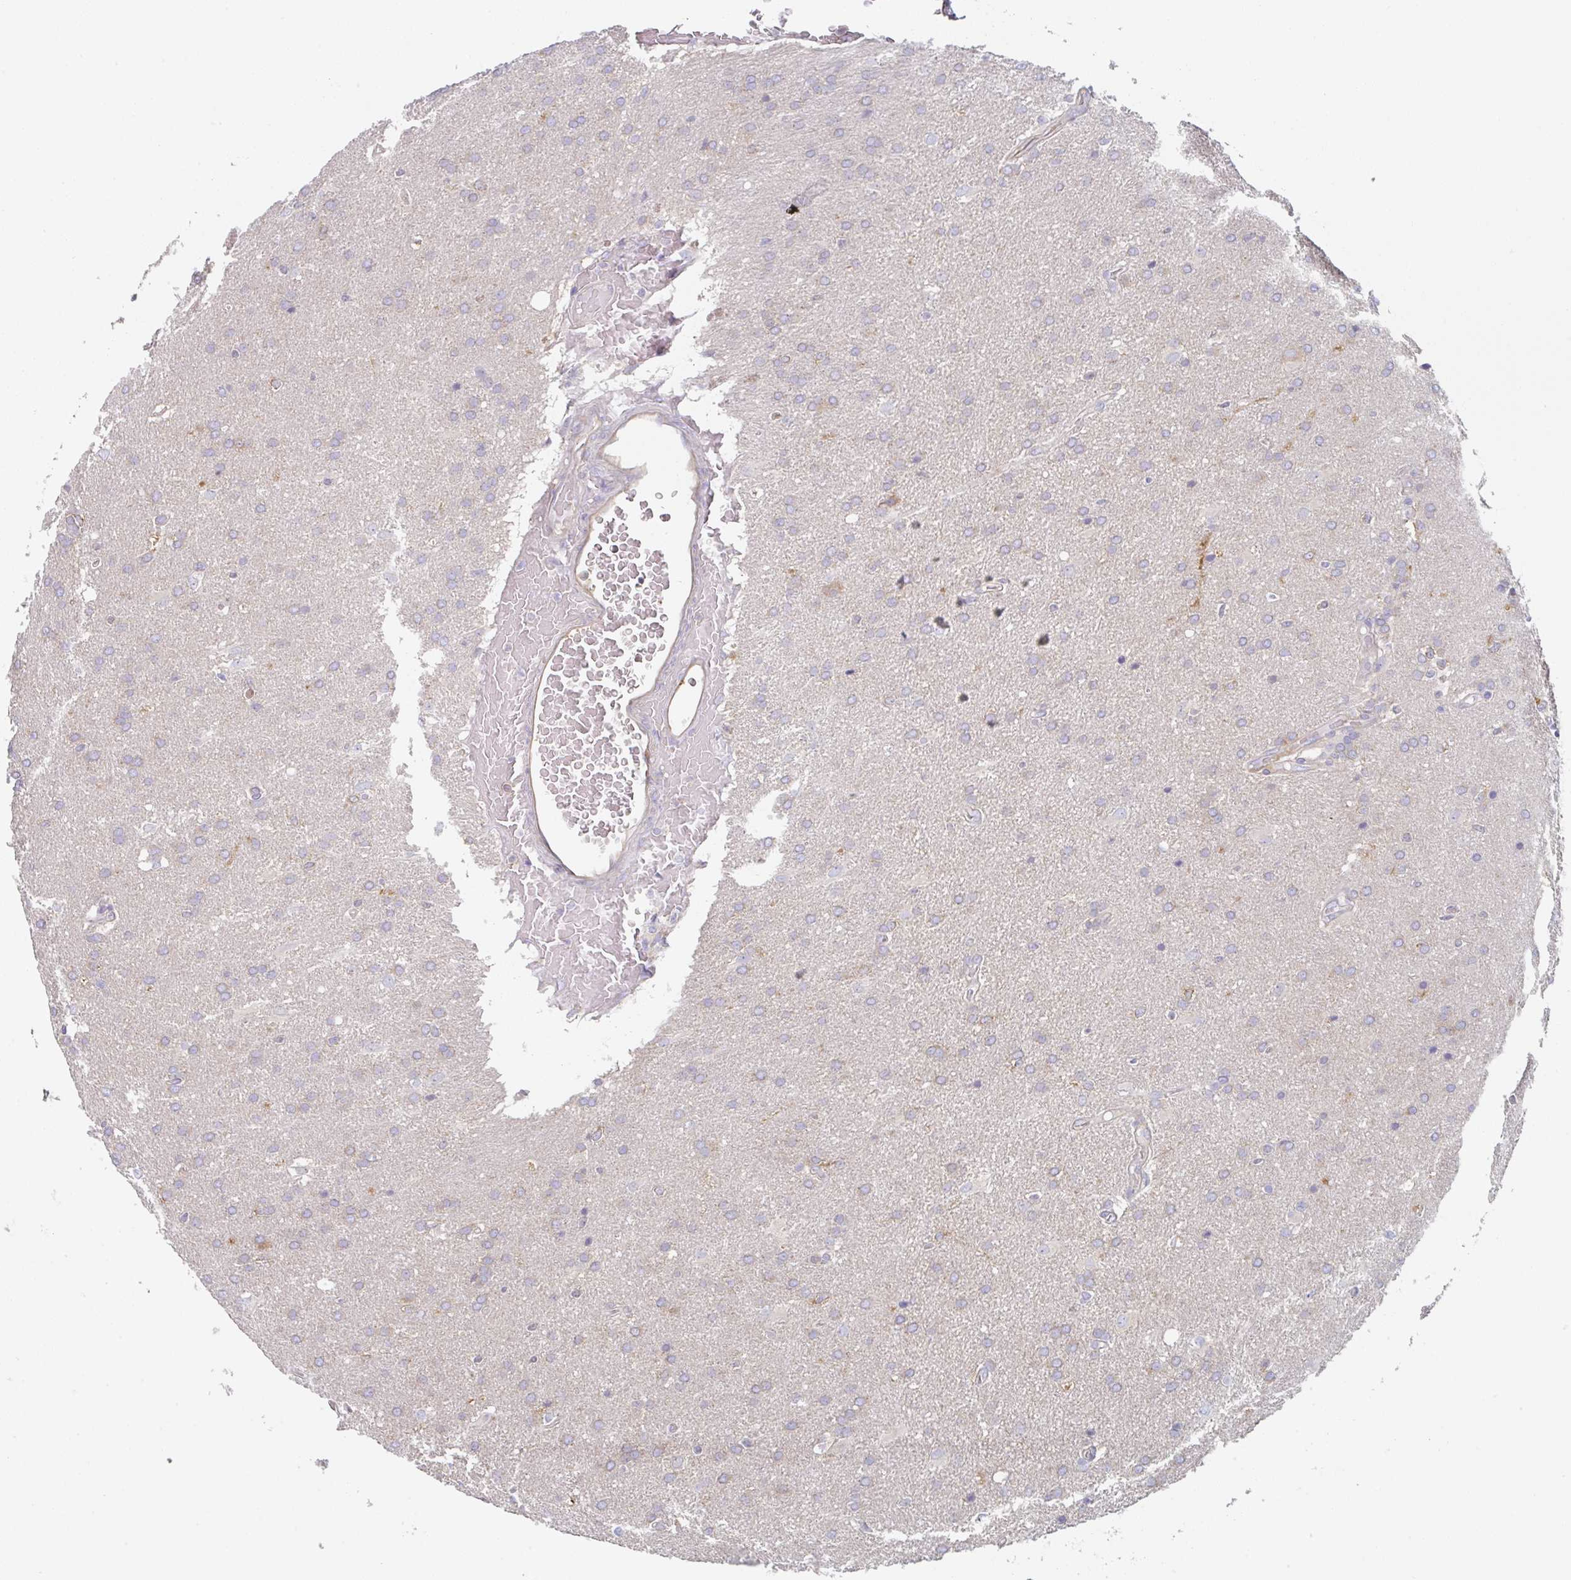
{"staining": {"intensity": "negative", "quantity": "none", "location": "none"}, "tissue": "glioma", "cell_type": "Tumor cells", "image_type": "cancer", "snomed": [{"axis": "morphology", "description": "Glioma, malignant, High grade"}, {"axis": "topography", "description": "Brain"}], "caption": "Glioma was stained to show a protein in brown. There is no significant expression in tumor cells.", "gene": "AMPD2", "patient": {"sex": "male", "age": 56}}